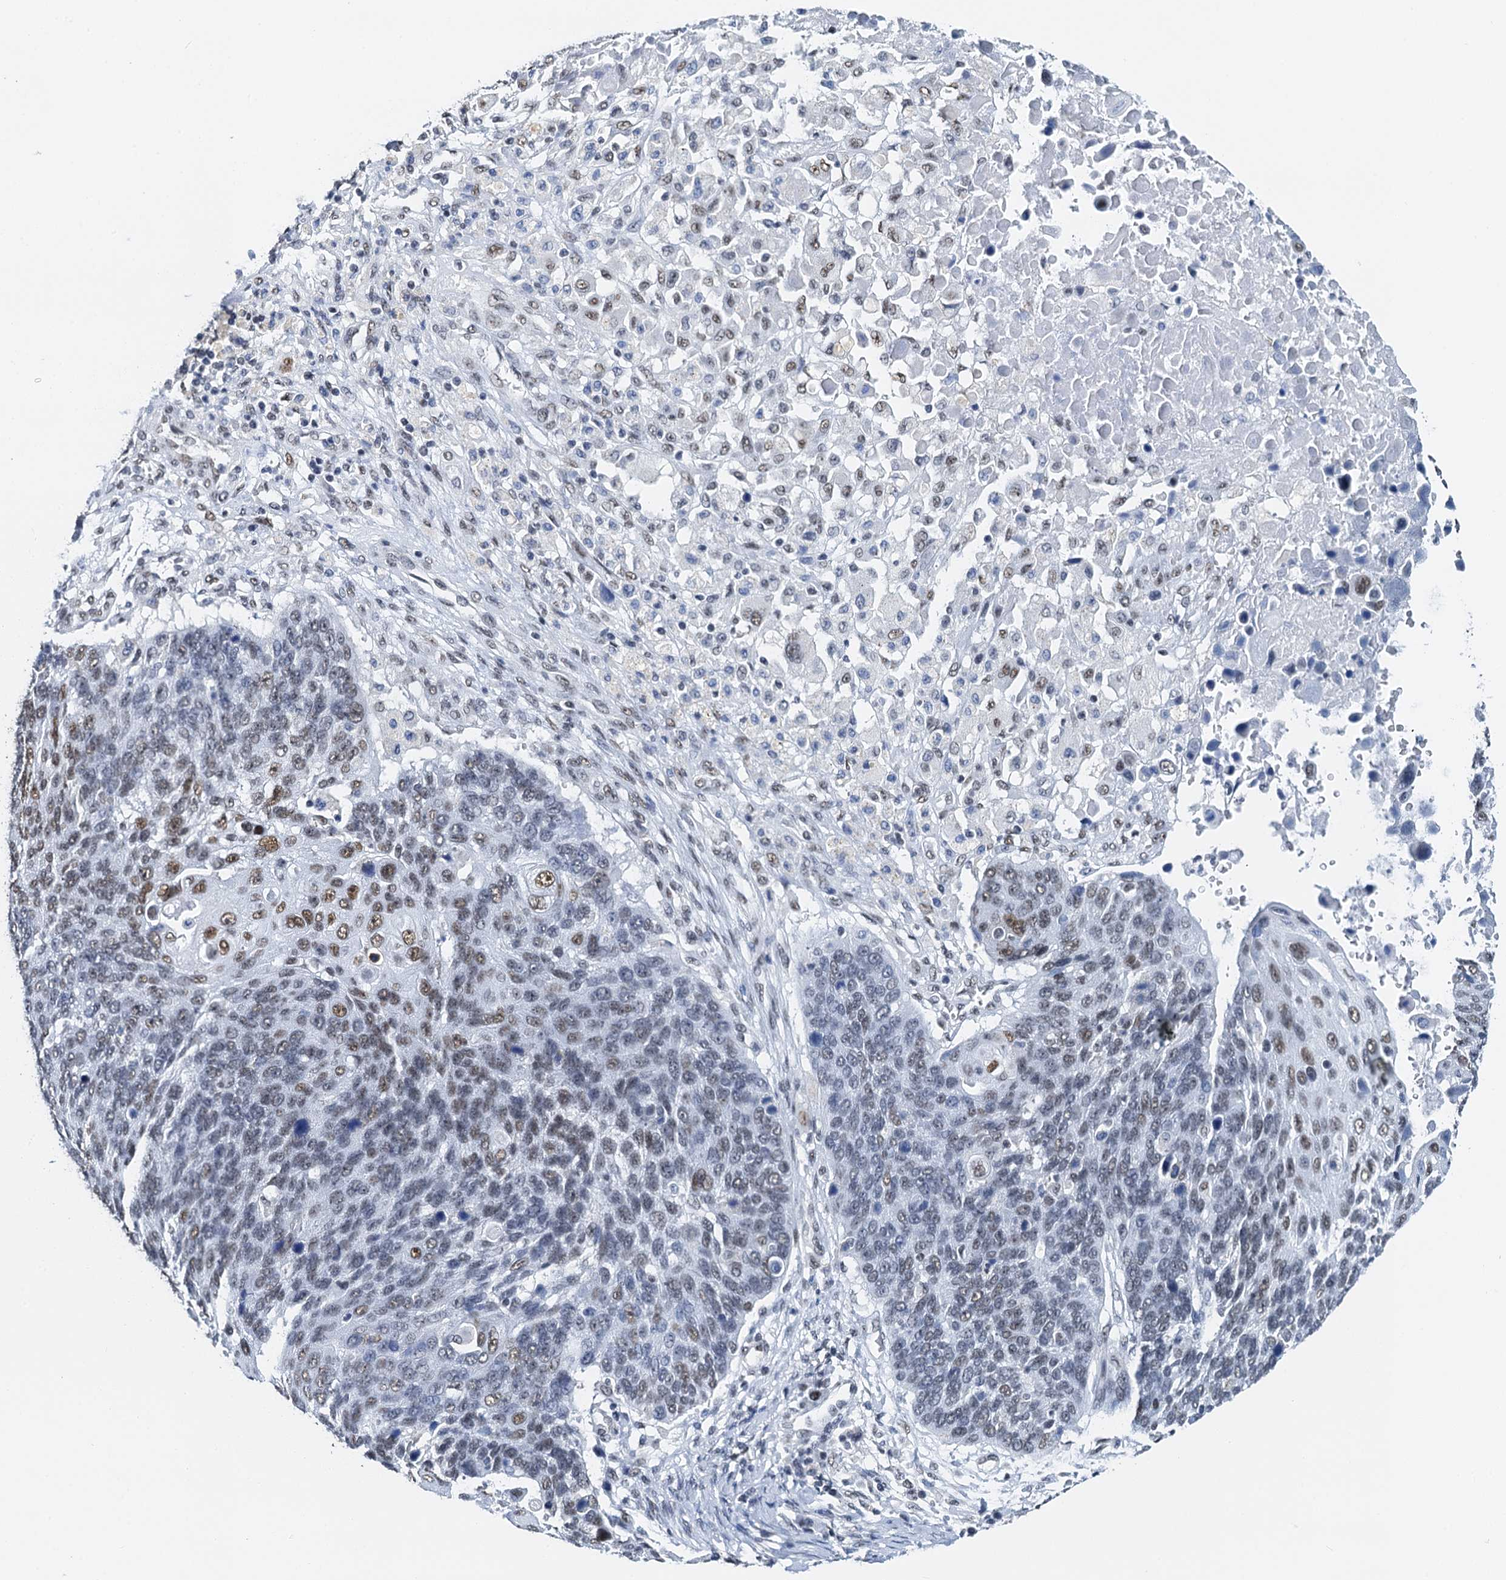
{"staining": {"intensity": "moderate", "quantity": "25%-75%", "location": "nuclear"}, "tissue": "lung cancer", "cell_type": "Tumor cells", "image_type": "cancer", "snomed": [{"axis": "morphology", "description": "Squamous cell carcinoma, NOS"}, {"axis": "topography", "description": "Lung"}], "caption": "There is medium levels of moderate nuclear positivity in tumor cells of squamous cell carcinoma (lung), as demonstrated by immunohistochemical staining (brown color).", "gene": "SLTM", "patient": {"sex": "male", "age": 66}}